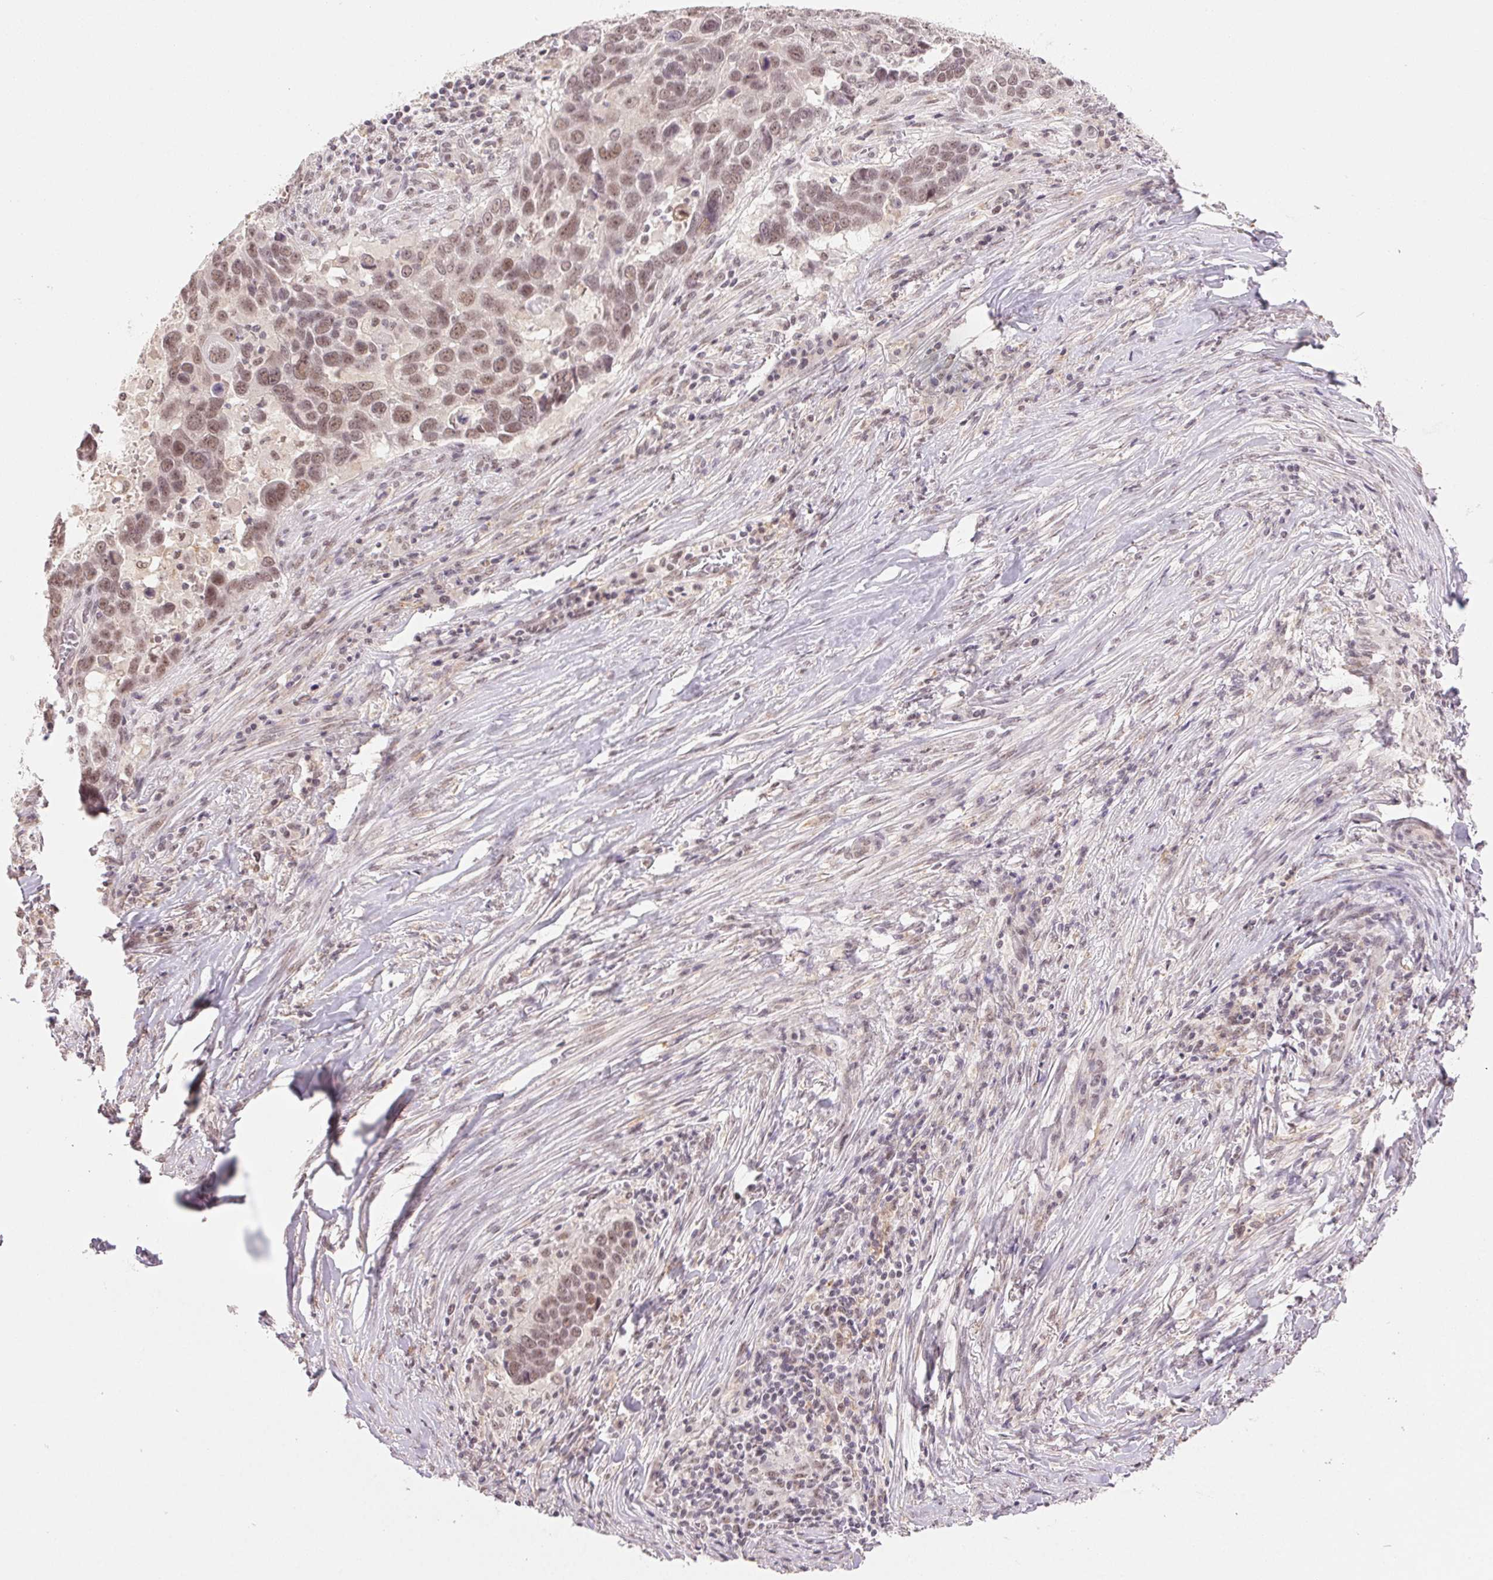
{"staining": {"intensity": "moderate", "quantity": ">75%", "location": "nuclear"}, "tissue": "lung cancer", "cell_type": "Tumor cells", "image_type": "cancer", "snomed": [{"axis": "morphology", "description": "Squamous cell carcinoma, NOS"}, {"axis": "topography", "description": "Lung"}], "caption": "Immunohistochemical staining of lung cancer displays medium levels of moderate nuclear protein positivity in about >75% of tumor cells. The protein of interest is stained brown, and the nuclei are stained in blue (DAB IHC with brightfield microscopy, high magnification).", "gene": "PRPF18", "patient": {"sex": "male", "age": 68}}